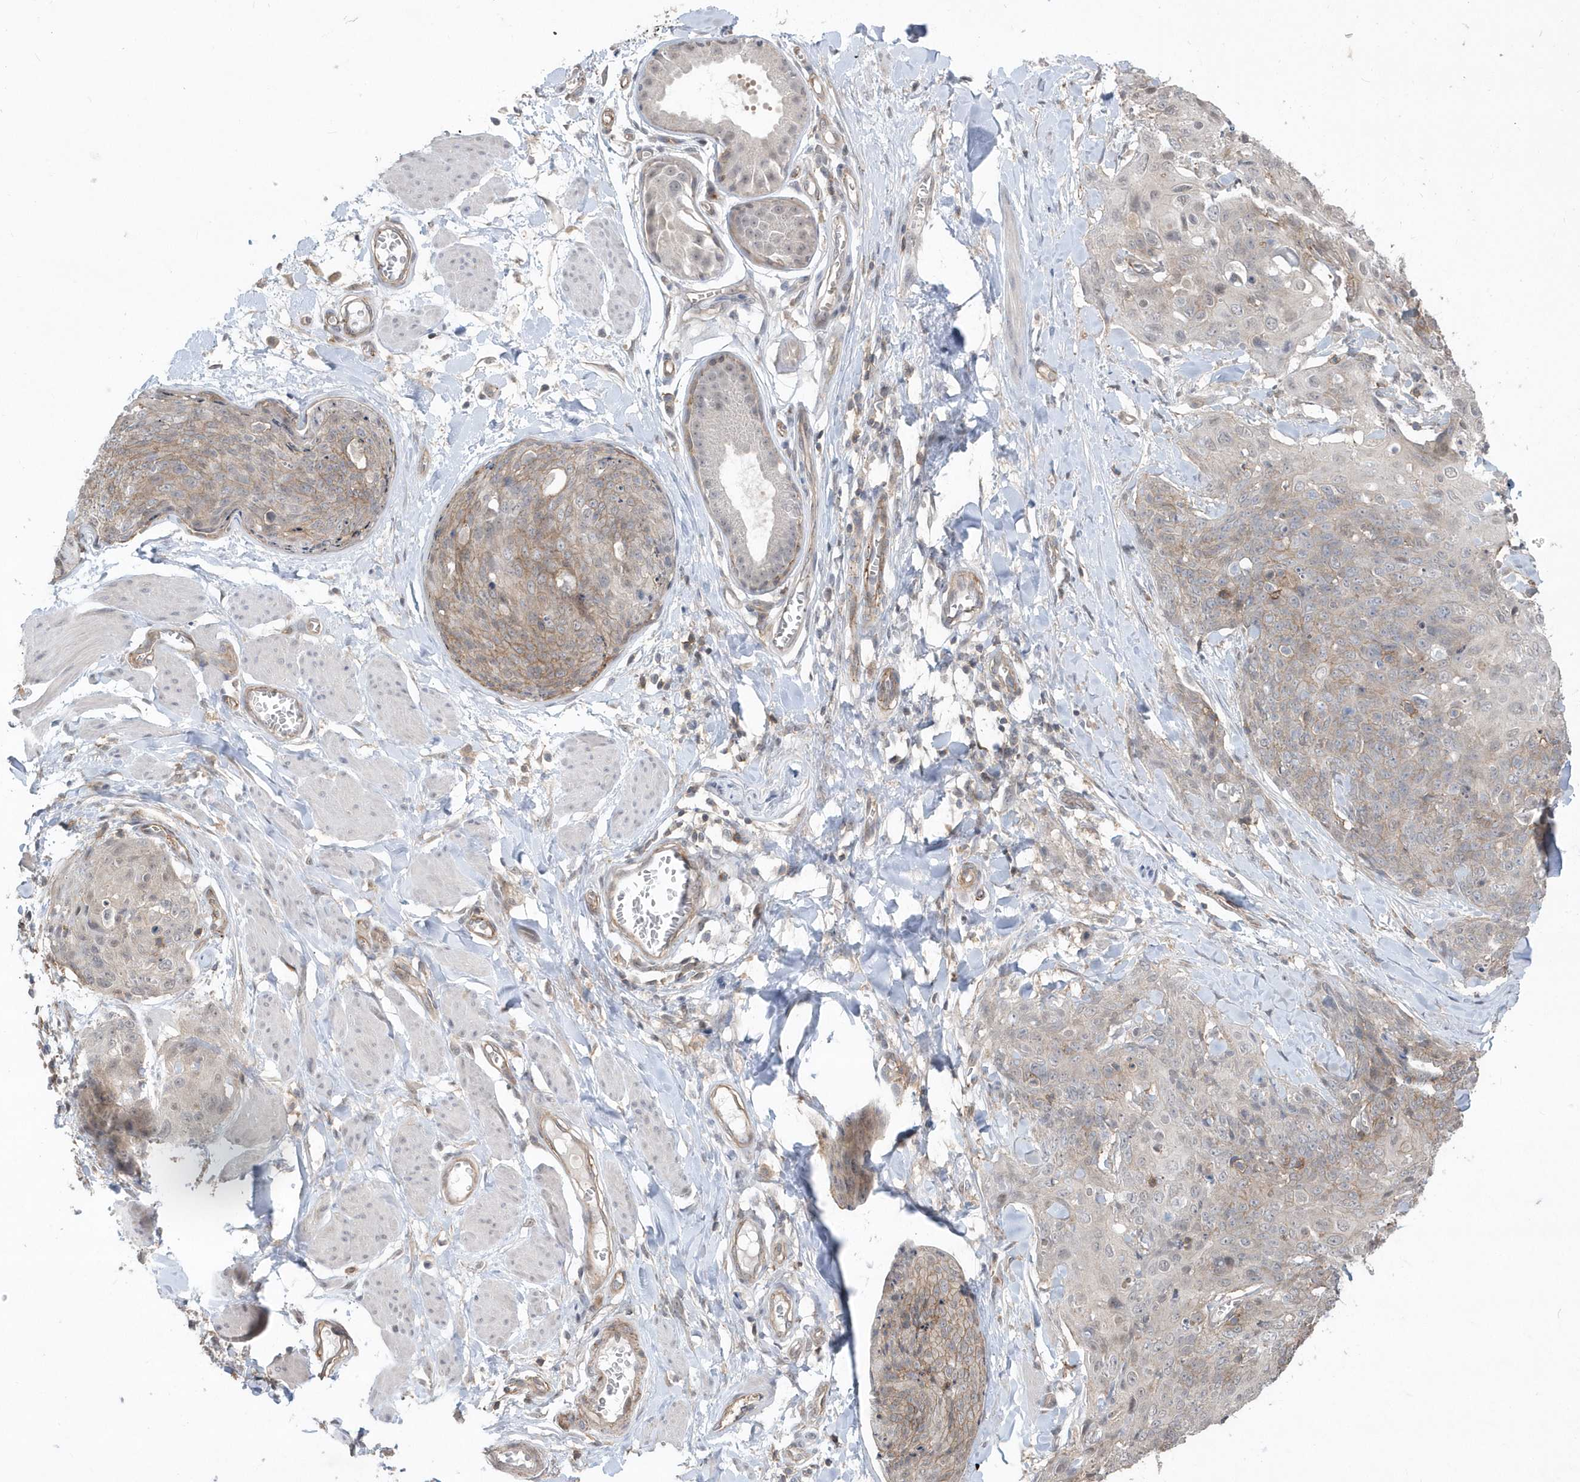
{"staining": {"intensity": "weak", "quantity": "<25%", "location": "cytoplasmic/membranous"}, "tissue": "skin cancer", "cell_type": "Tumor cells", "image_type": "cancer", "snomed": [{"axis": "morphology", "description": "Squamous cell carcinoma, NOS"}, {"axis": "topography", "description": "Skin"}, {"axis": "topography", "description": "Vulva"}], "caption": "DAB immunohistochemical staining of skin squamous cell carcinoma reveals no significant expression in tumor cells.", "gene": "CRIP3", "patient": {"sex": "female", "age": 85}}